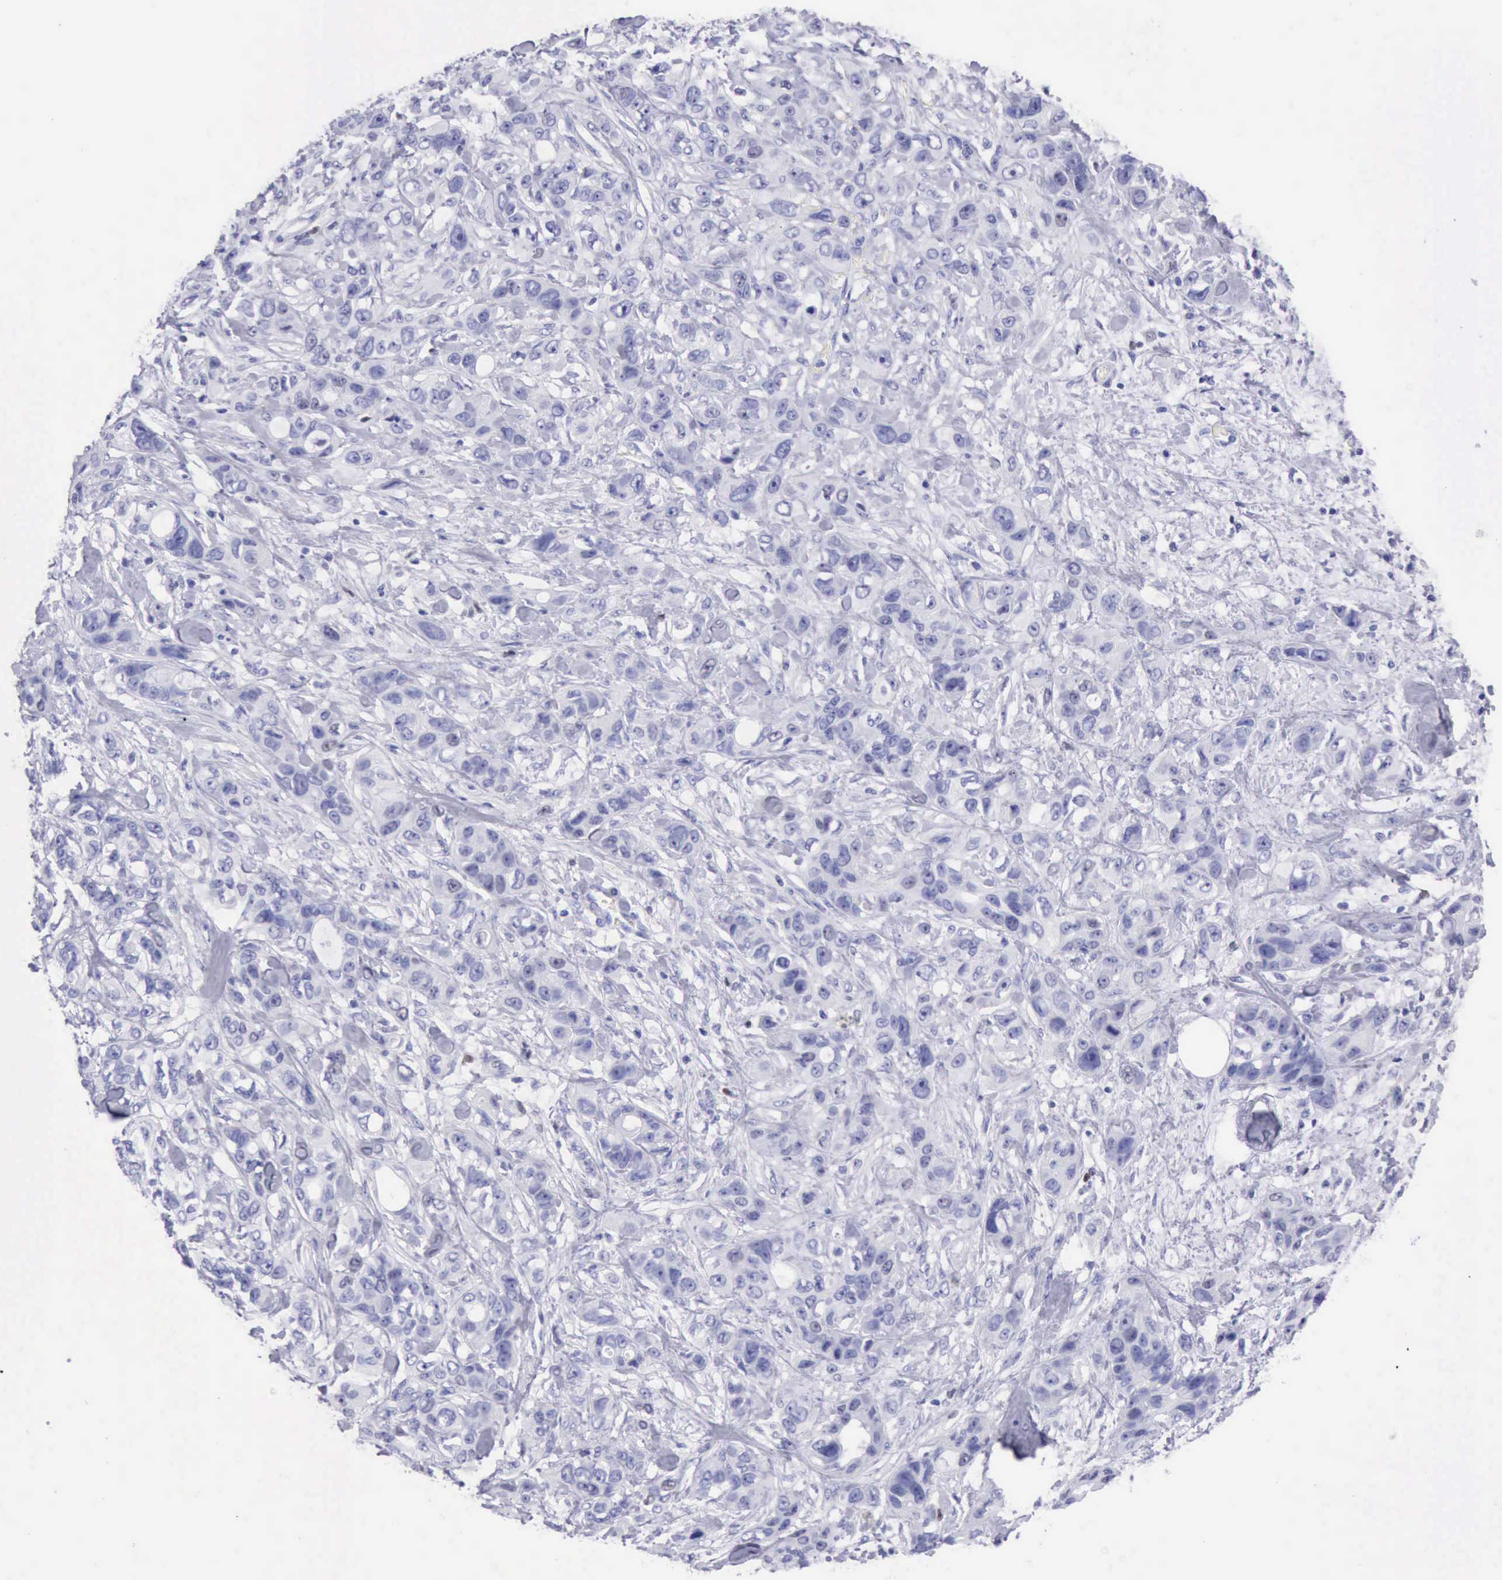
{"staining": {"intensity": "negative", "quantity": "none", "location": "none"}, "tissue": "stomach cancer", "cell_type": "Tumor cells", "image_type": "cancer", "snomed": [{"axis": "morphology", "description": "Adenocarcinoma, NOS"}, {"axis": "topography", "description": "Stomach, upper"}], "caption": "Tumor cells are negative for protein expression in human stomach cancer.", "gene": "MCM2", "patient": {"sex": "male", "age": 47}}